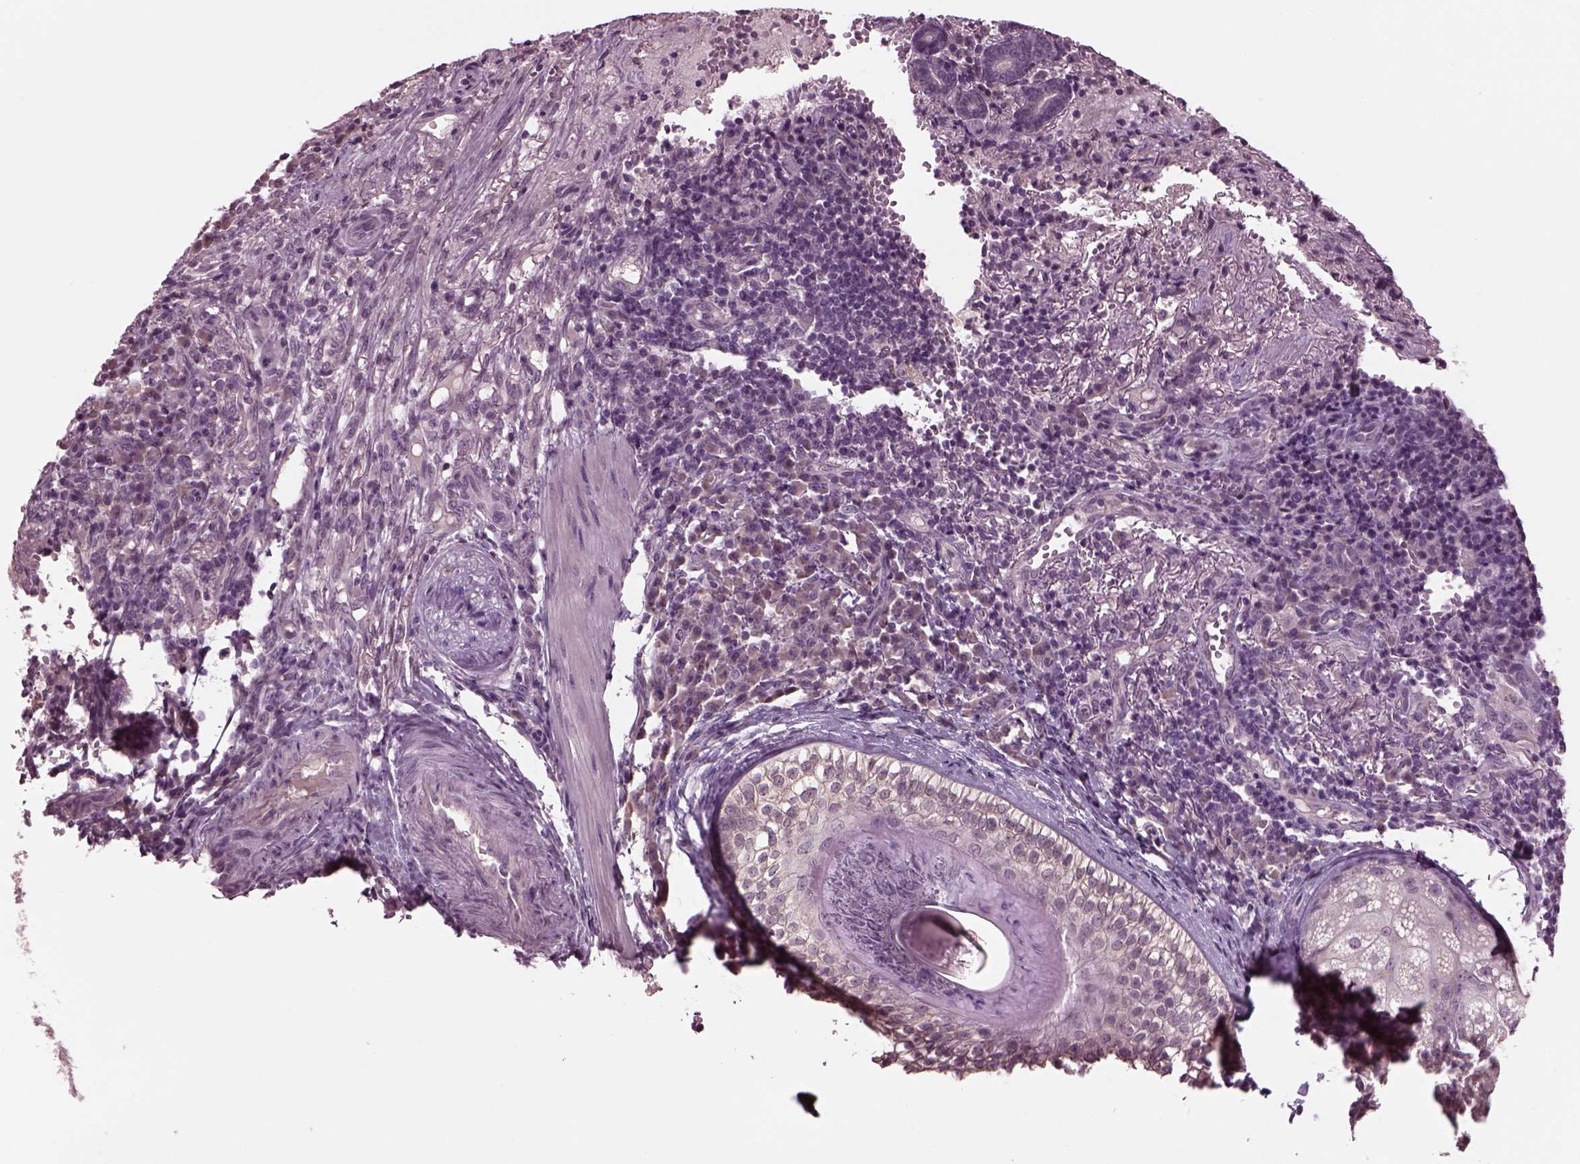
{"staining": {"intensity": "negative", "quantity": "none", "location": "none"}, "tissue": "skin cancer", "cell_type": "Tumor cells", "image_type": "cancer", "snomed": [{"axis": "morphology", "description": "Basal cell carcinoma"}, {"axis": "topography", "description": "Skin"}], "caption": "High magnification brightfield microscopy of skin cancer stained with DAB (3,3'-diaminobenzidine) (brown) and counterstained with hematoxylin (blue): tumor cells show no significant staining.", "gene": "CLCN4", "patient": {"sex": "female", "age": 69}}